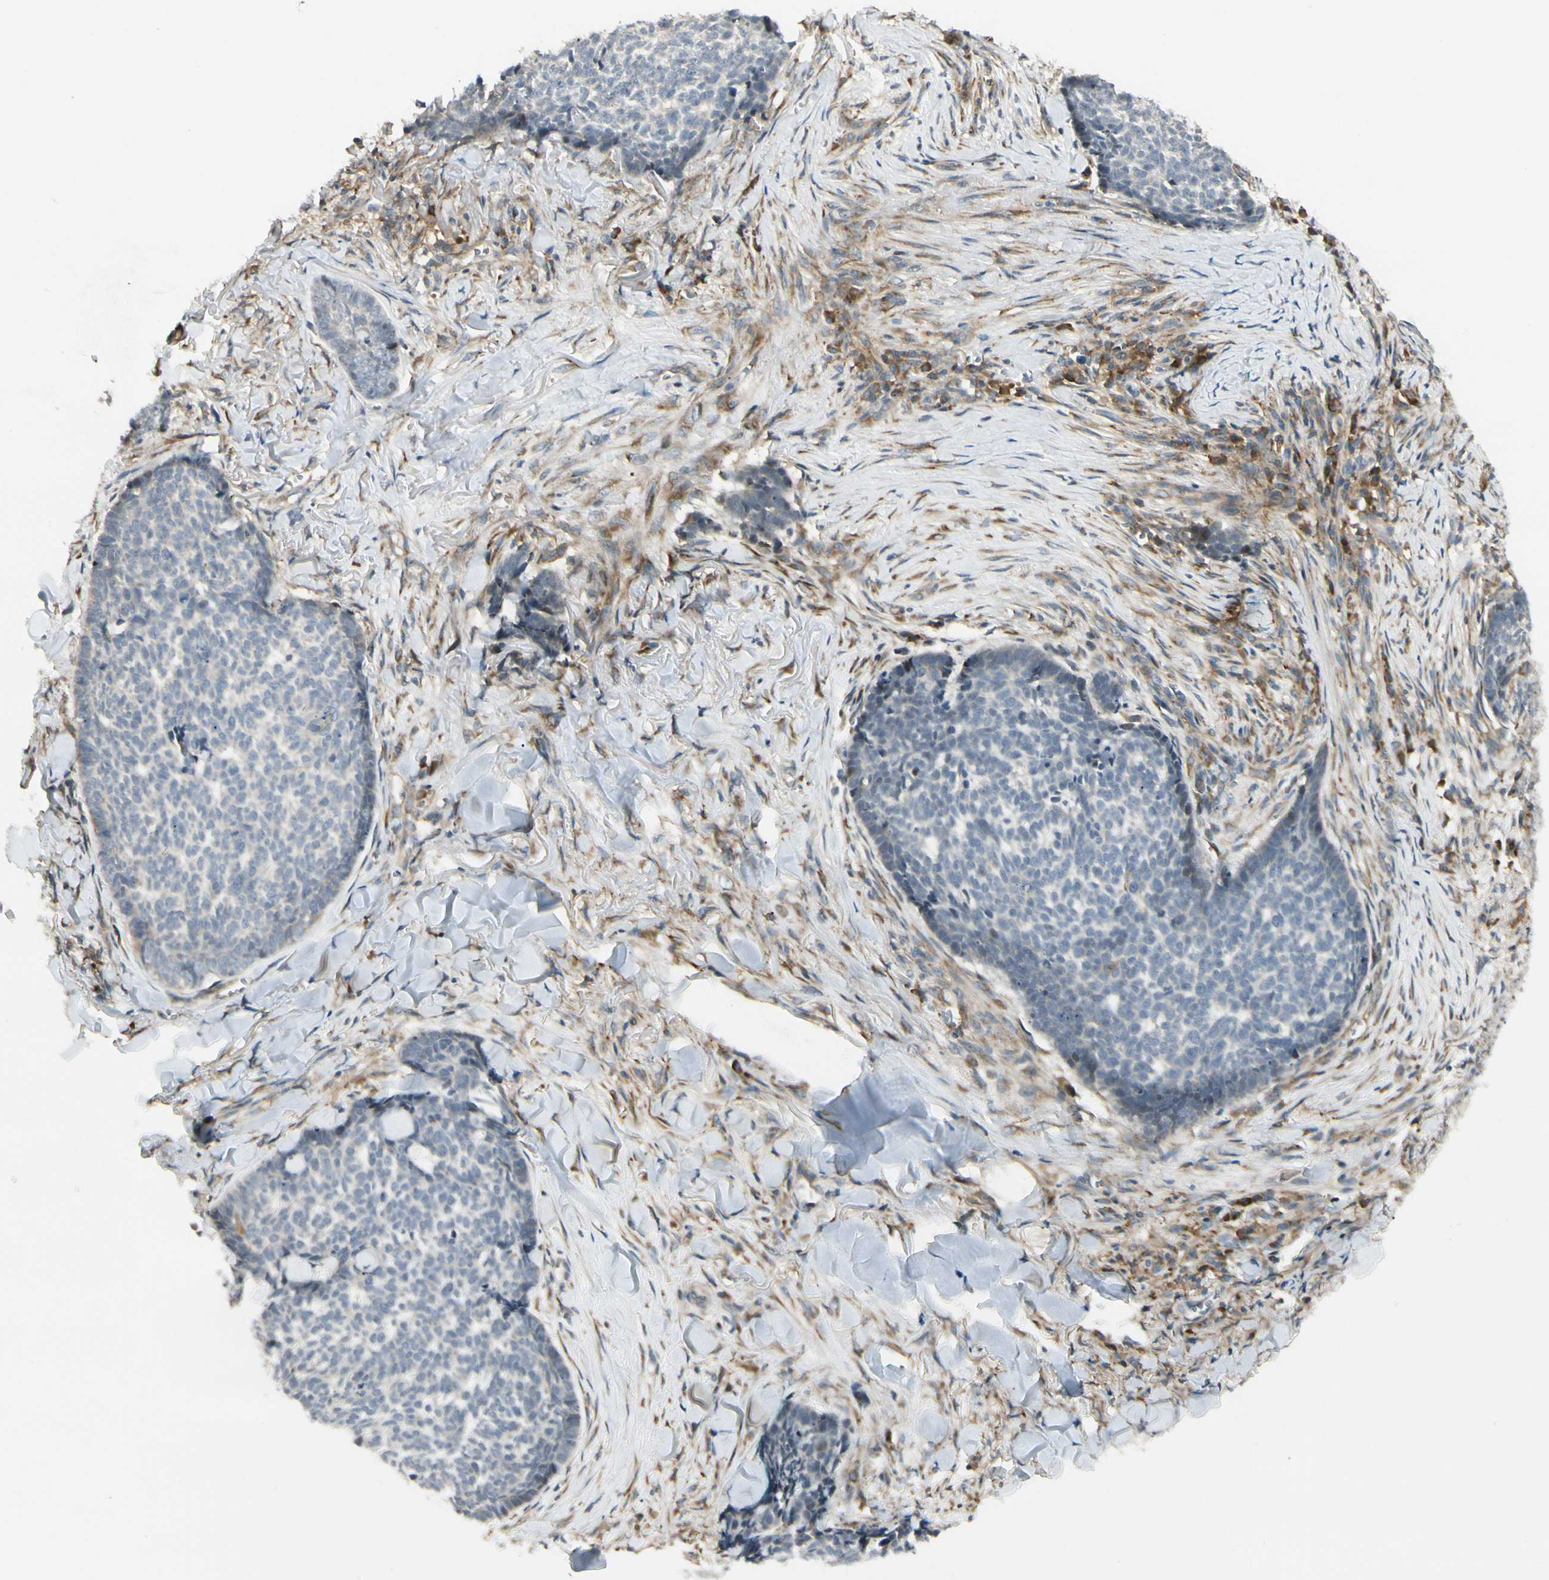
{"staining": {"intensity": "negative", "quantity": "none", "location": "none"}, "tissue": "skin cancer", "cell_type": "Tumor cells", "image_type": "cancer", "snomed": [{"axis": "morphology", "description": "Basal cell carcinoma"}, {"axis": "topography", "description": "Skin"}], "caption": "DAB (3,3'-diaminobenzidine) immunohistochemical staining of human skin cancer (basal cell carcinoma) reveals no significant staining in tumor cells.", "gene": "FNDC3B", "patient": {"sex": "male", "age": 84}}